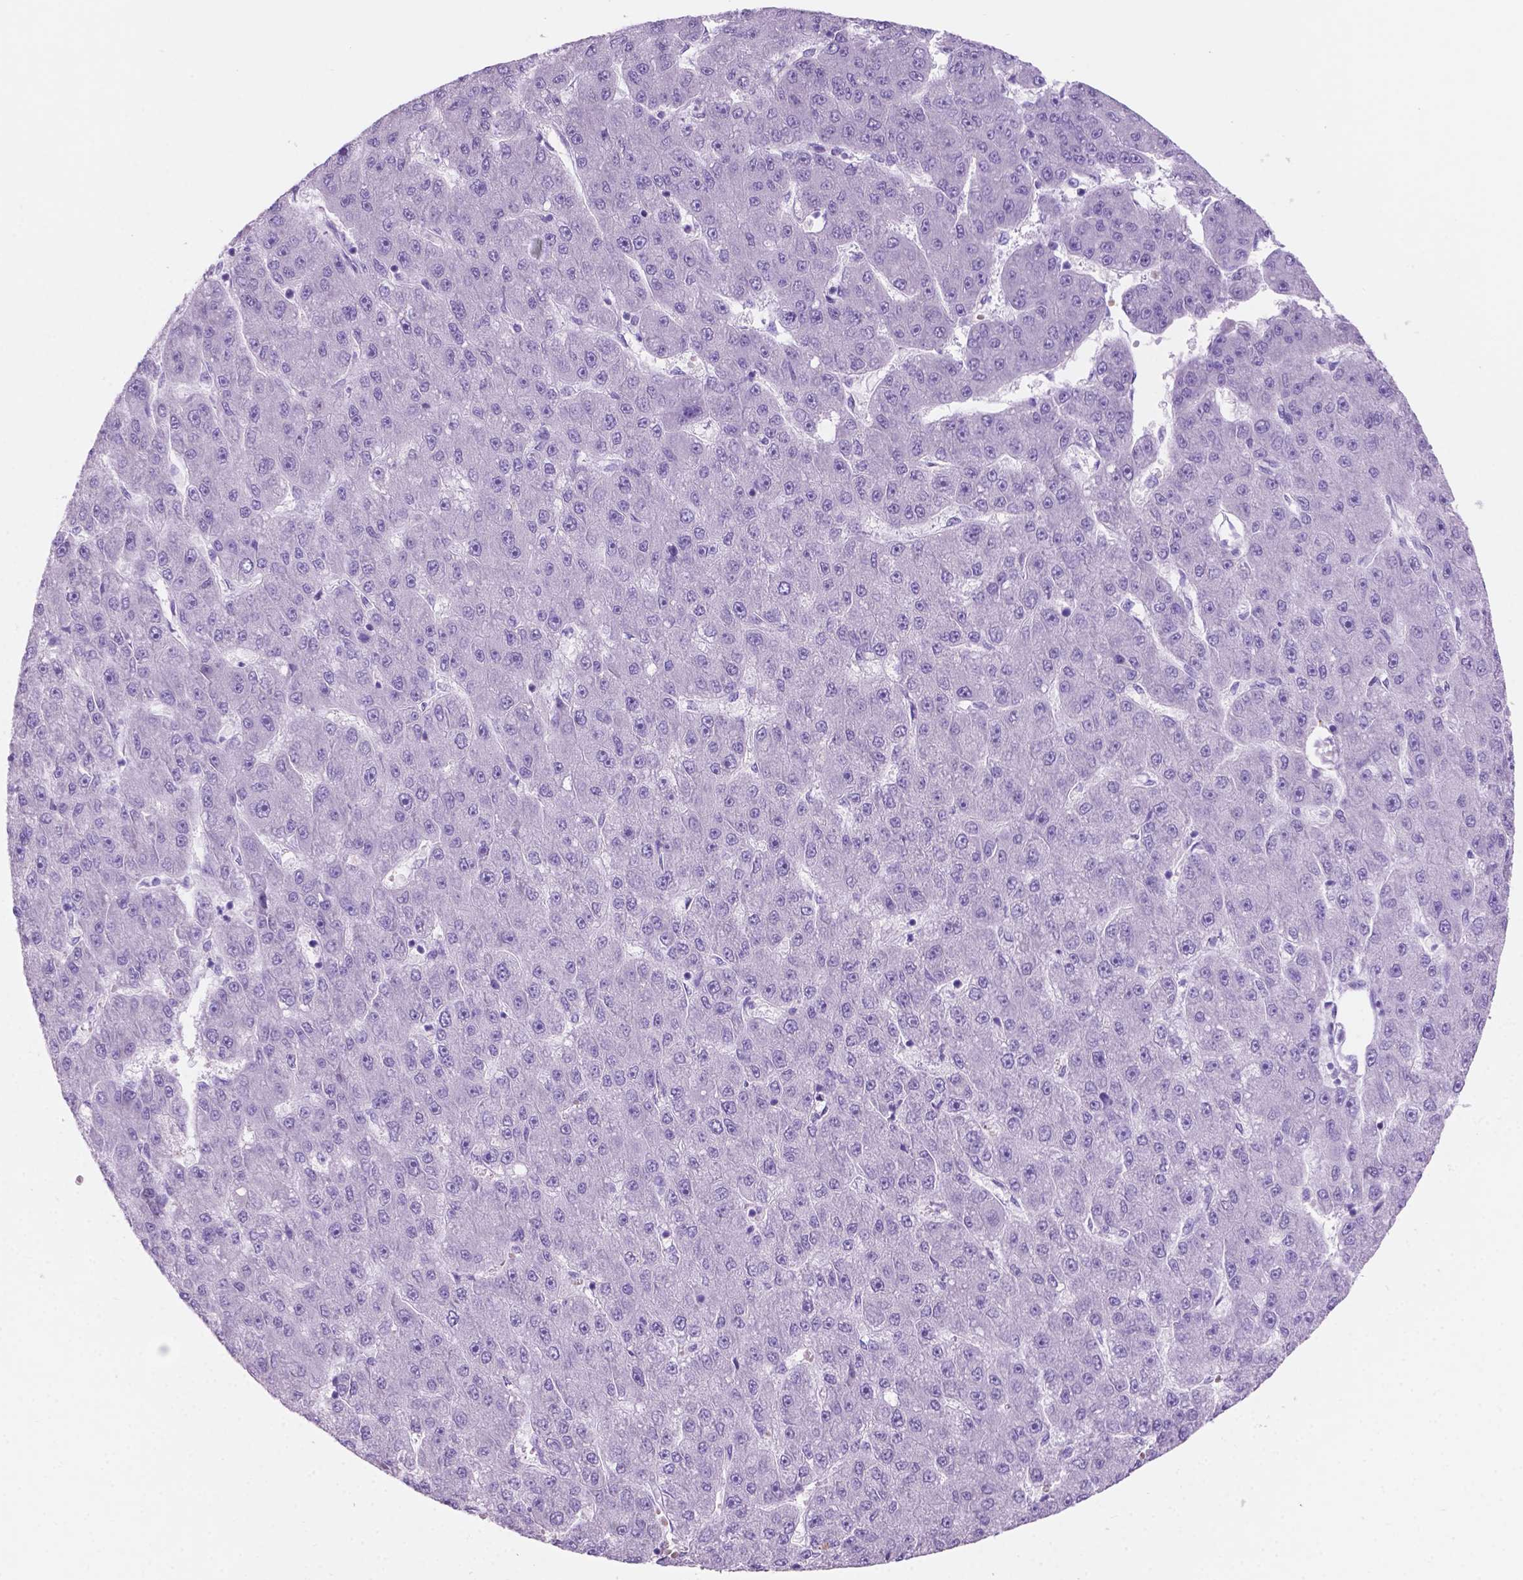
{"staining": {"intensity": "negative", "quantity": "none", "location": "none"}, "tissue": "liver cancer", "cell_type": "Tumor cells", "image_type": "cancer", "snomed": [{"axis": "morphology", "description": "Carcinoma, Hepatocellular, NOS"}, {"axis": "topography", "description": "Liver"}], "caption": "There is no significant expression in tumor cells of hepatocellular carcinoma (liver).", "gene": "GRIN2B", "patient": {"sex": "male", "age": 67}}